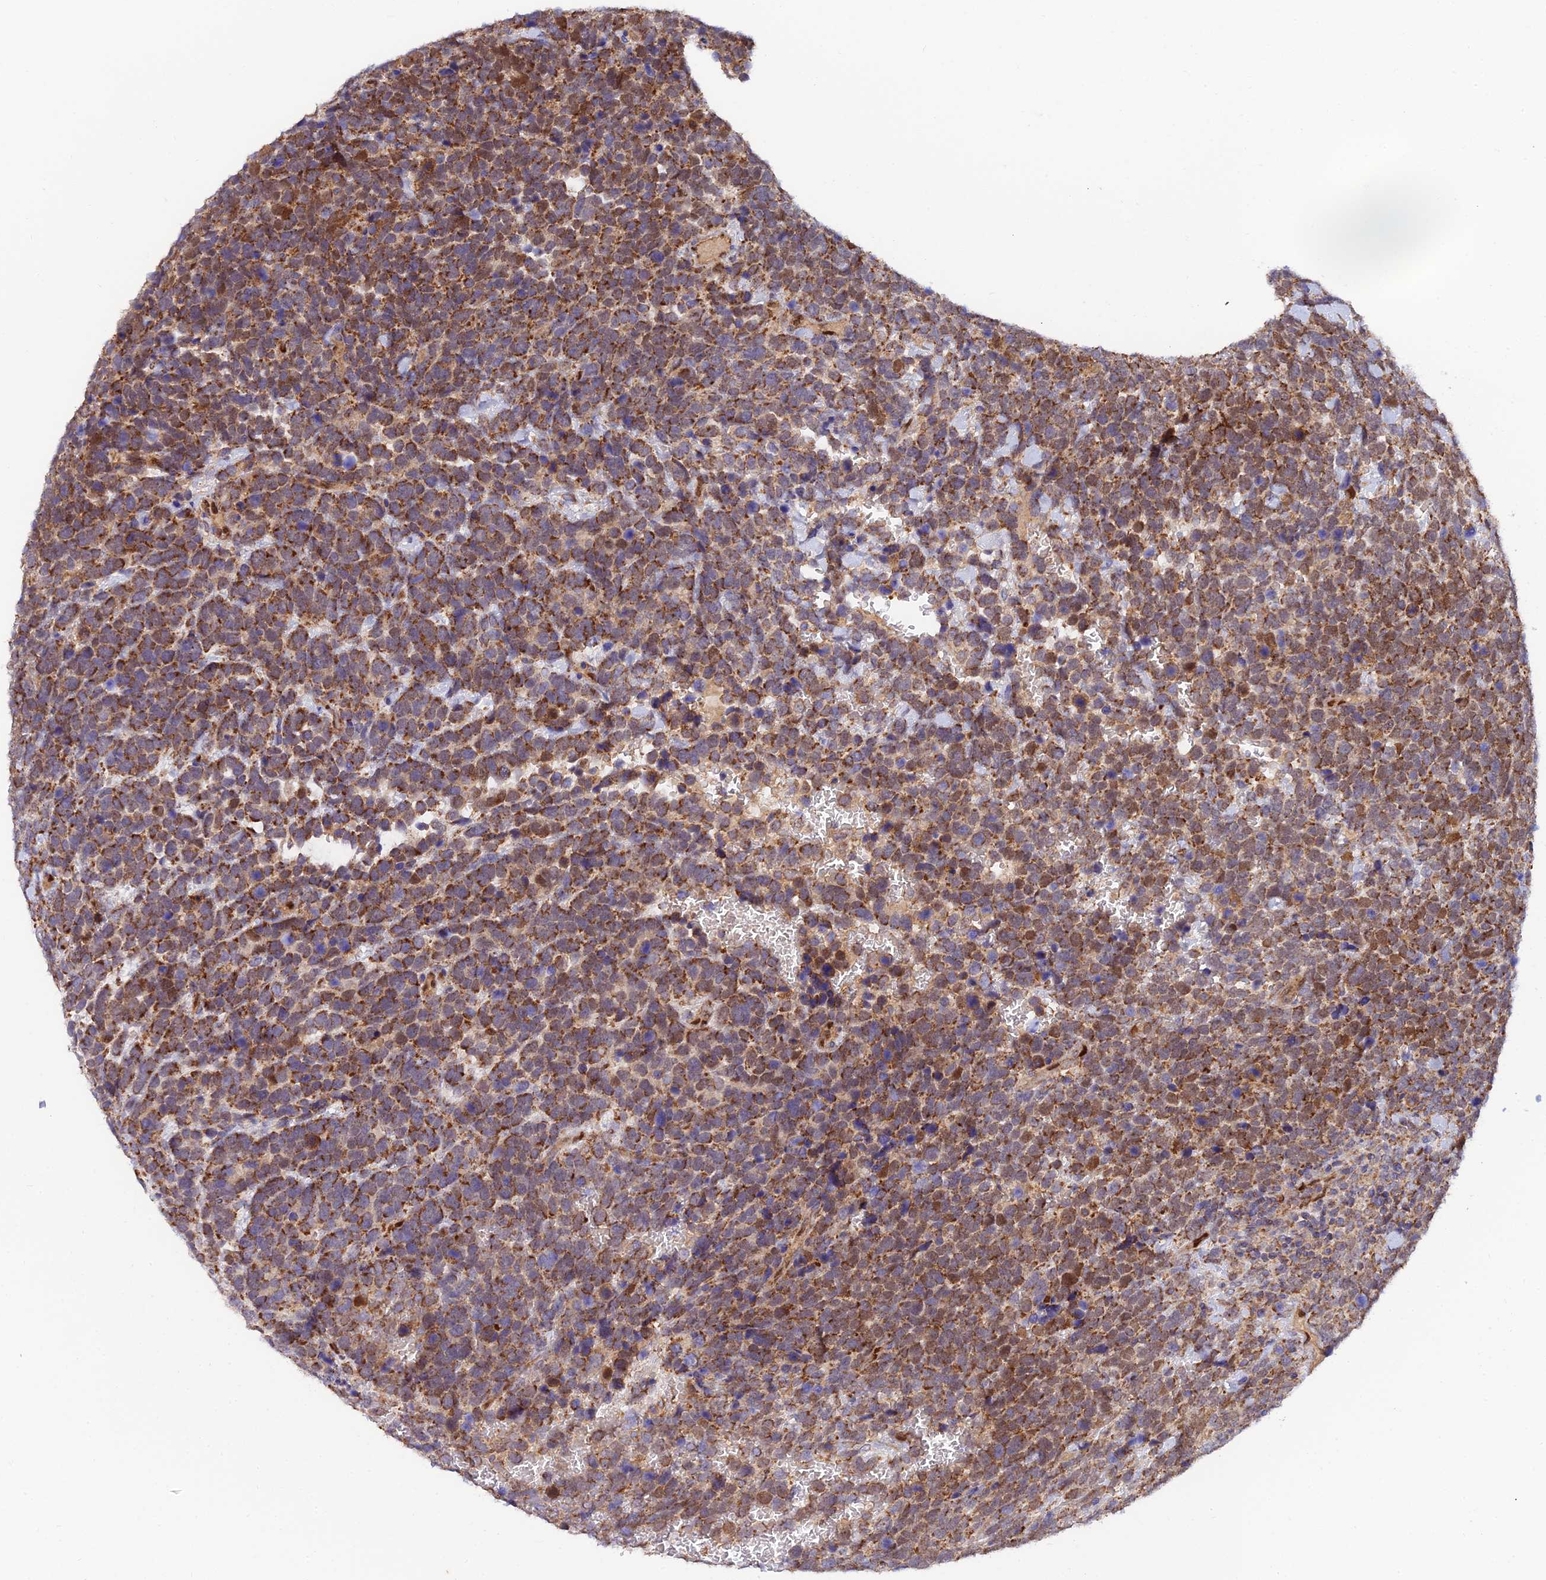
{"staining": {"intensity": "moderate", "quantity": ">75%", "location": "cytoplasmic/membranous"}, "tissue": "urothelial cancer", "cell_type": "Tumor cells", "image_type": "cancer", "snomed": [{"axis": "morphology", "description": "Urothelial carcinoma, High grade"}, {"axis": "topography", "description": "Urinary bladder"}], "caption": "Immunohistochemistry staining of urothelial cancer, which shows medium levels of moderate cytoplasmic/membranous expression in approximately >75% of tumor cells indicating moderate cytoplasmic/membranous protein staining. The staining was performed using DAB (3,3'-diaminobenzidine) (brown) for protein detection and nuclei were counterstained in hematoxylin (blue).", "gene": "PODNL1", "patient": {"sex": "female", "age": 82}}